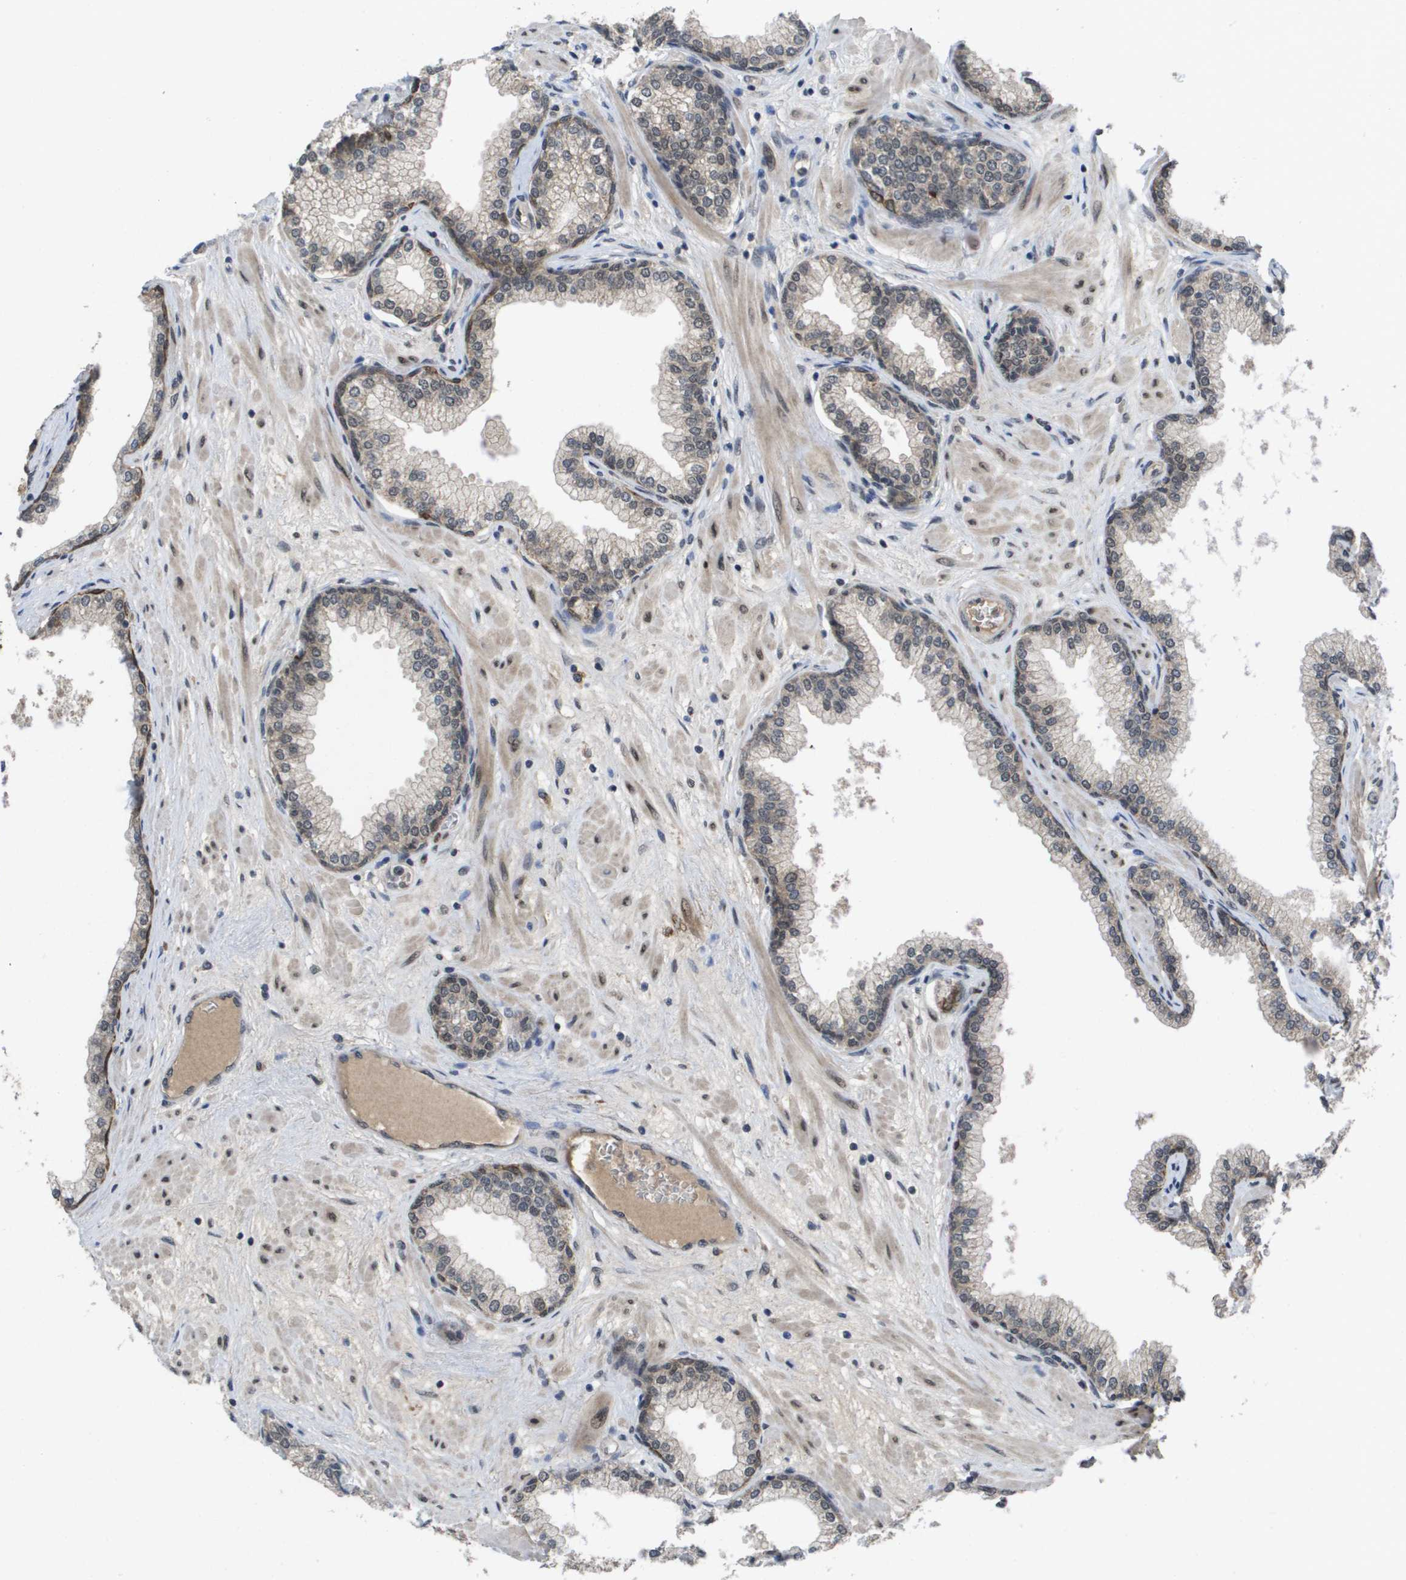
{"staining": {"intensity": "moderate", "quantity": "25%-75%", "location": "cytoplasmic/membranous,nuclear"}, "tissue": "prostate", "cell_type": "Glandular cells", "image_type": "normal", "snomed": [{"axis": "morphology", "description": "Normal tissue, NOS"}, {"axis": "morphology", "description": "Urothelial carcinoma, Low grade"}, {"axis": "topography", "description": "Urinary bladder"}, {"axis": "topography", "description": "Prostate"}], "caption": "The micrograph demonstrates immunohistochemical staining of normal prostate. There is moderate cytoplasmic/membranous,nuclear expression is appreciated in approximately 25%-75% of glandular cells. Nuclei are stained in blue.", "gene": "AMBRA1", "patient": {"sex": "male", "age": 60}}